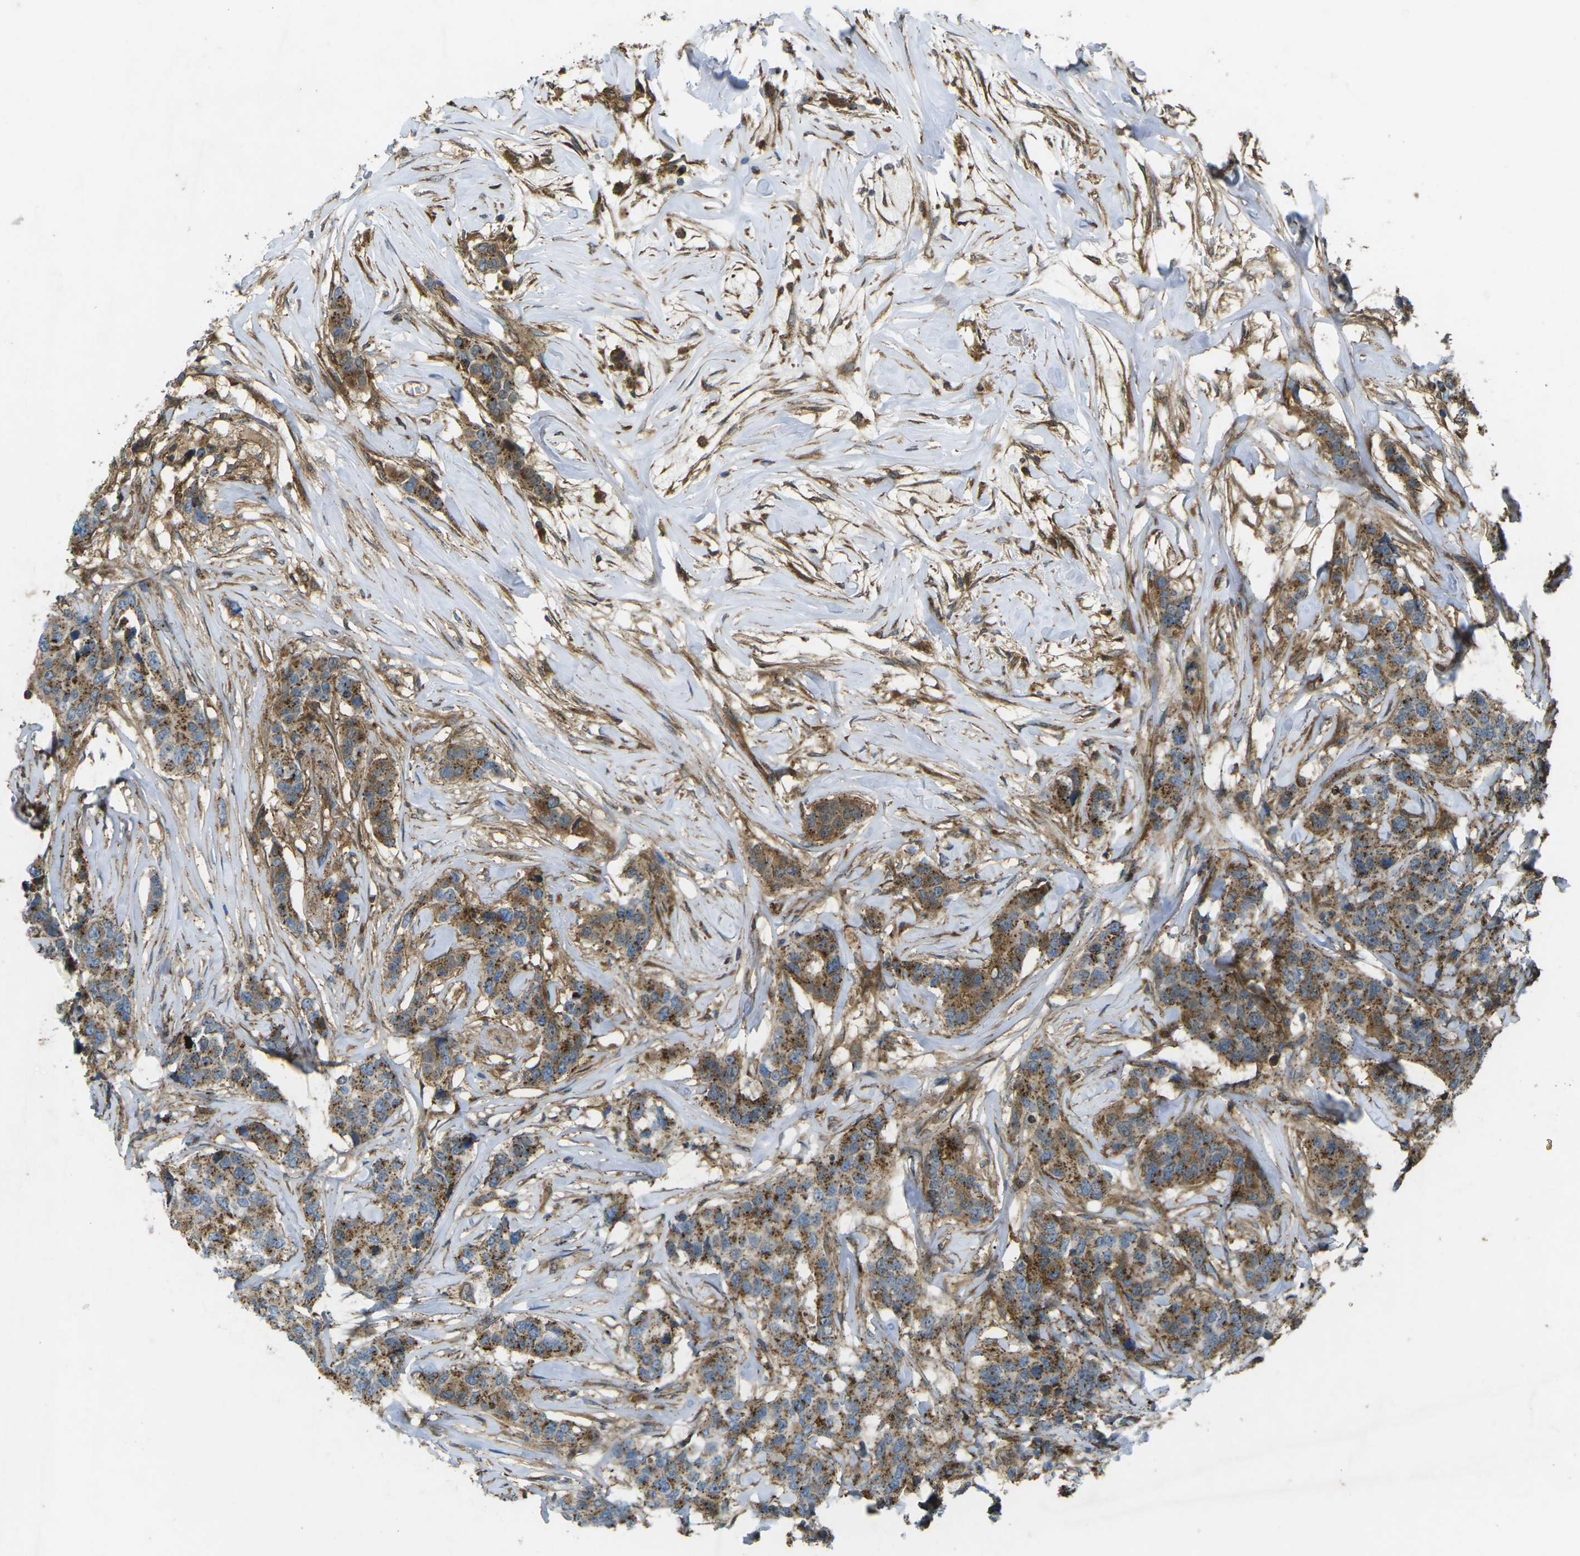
{"staining": {"intensity": "strong", "quantity": ">75%", "location": "cytoplasmic/membranous"}, "tissue": "breast cancer", "cell_type": "Tumor cells", "image_type": "cancer", "snomed": [{"axis": "morphology", "description": "Lobular carcinoma"}, {"axis": "topography", "description": "Breast"}], "caption": "Lobular carcinoma (breast) stained for a protein (brown) demonstrates strong cytoplasmic/membranous positive expression in approximately >75% of tumor cells.", "gene": "CHMP3", "patient": {"sex": "female", "age": 59}}